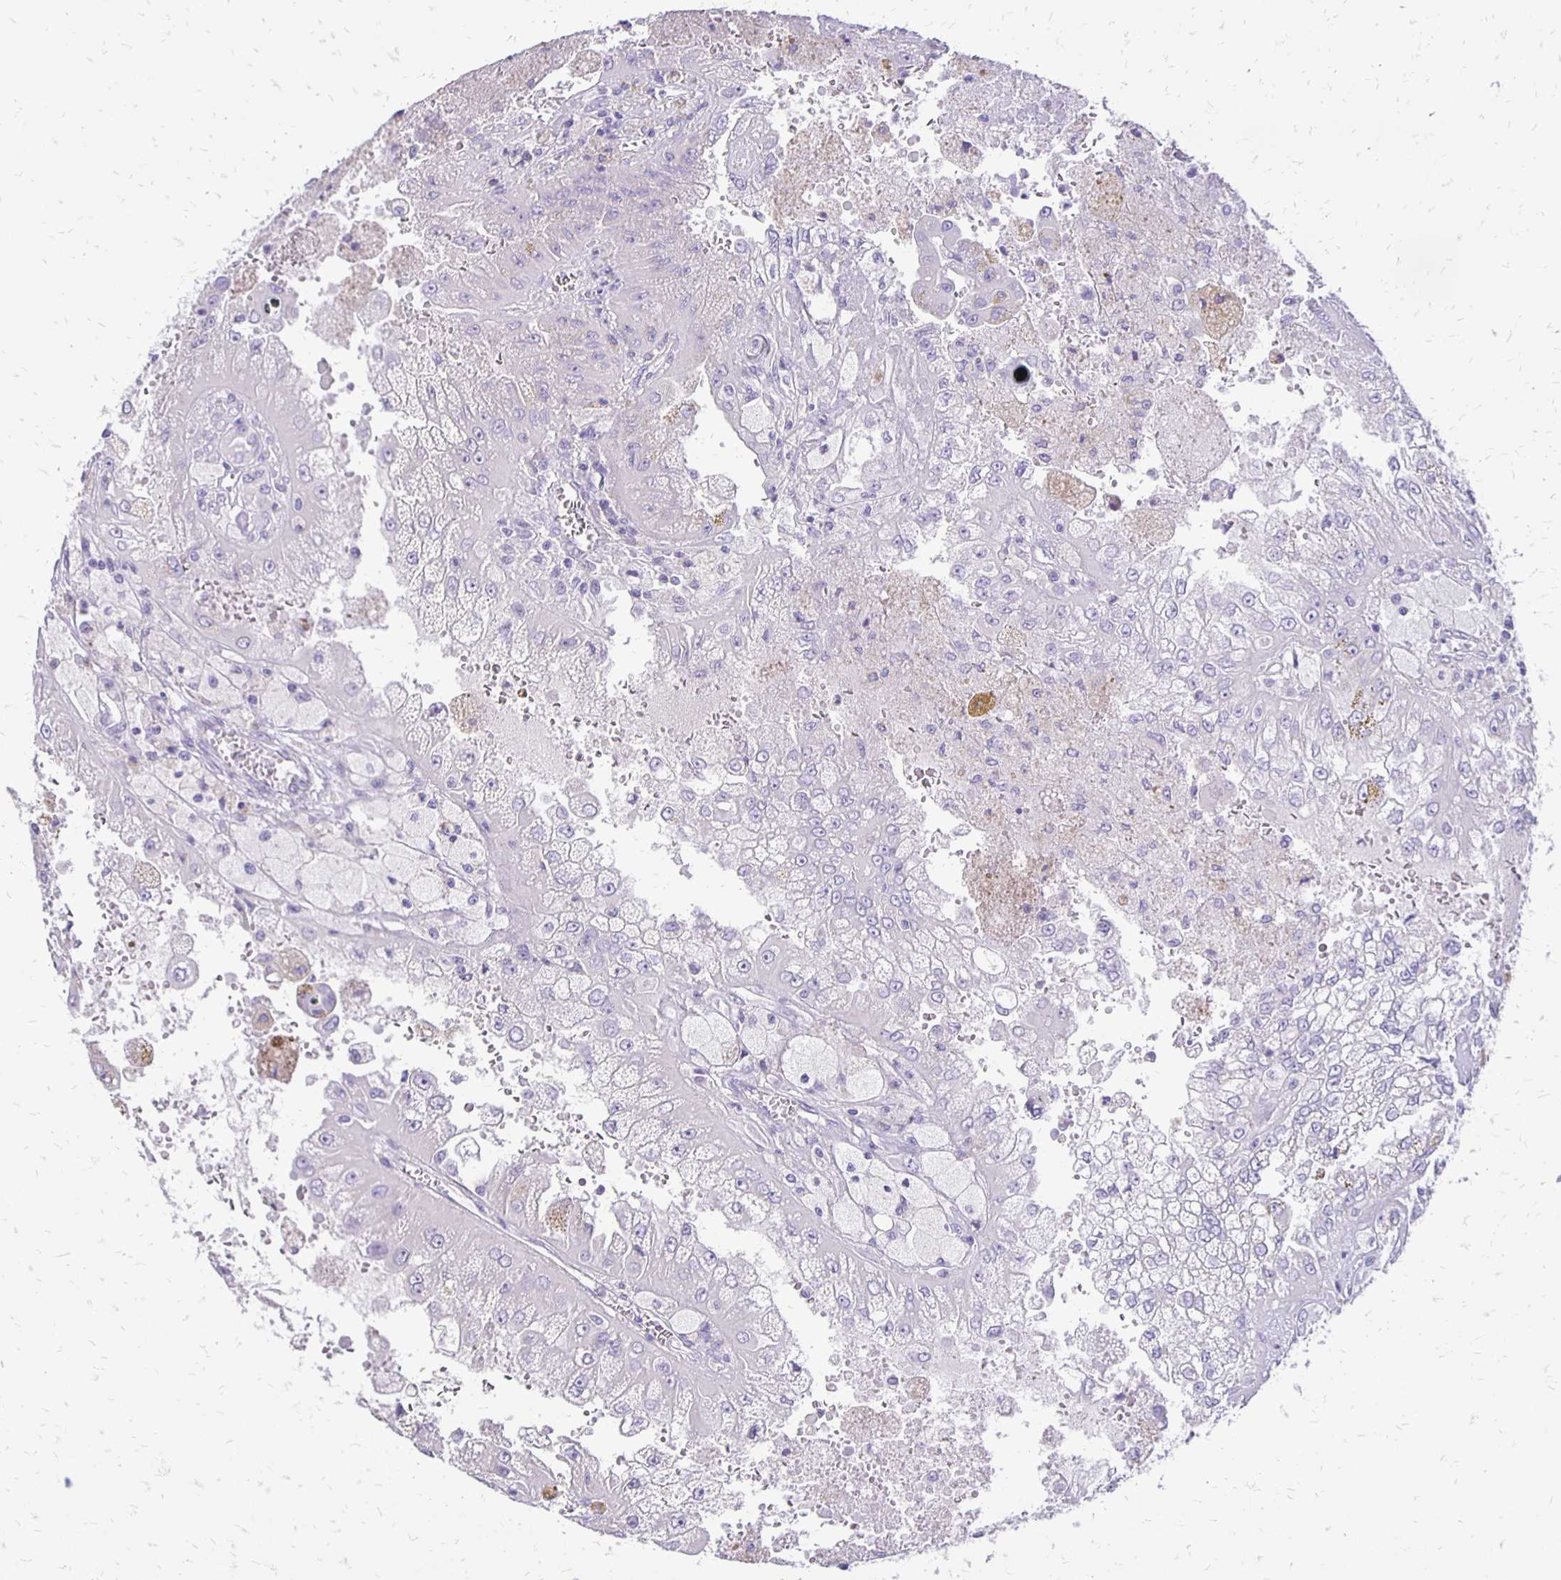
{"staining": {"intensity": "negative", "quantity": "none", "location": "none"}, "tissue": "renal cancer", "cell_type": "Tumor cells", "image_type": "cancer", "snomed": [{"axis": "morphology", "description": "Adenocarcinoma, NOS"}, {"axis": "topography", "description": "Kidney"}], "caption": "Tumor cells show no significant protein staining in renal cancer.", "gene": "ANKRD45", "patient": {"sex": "male", "age": 58}}